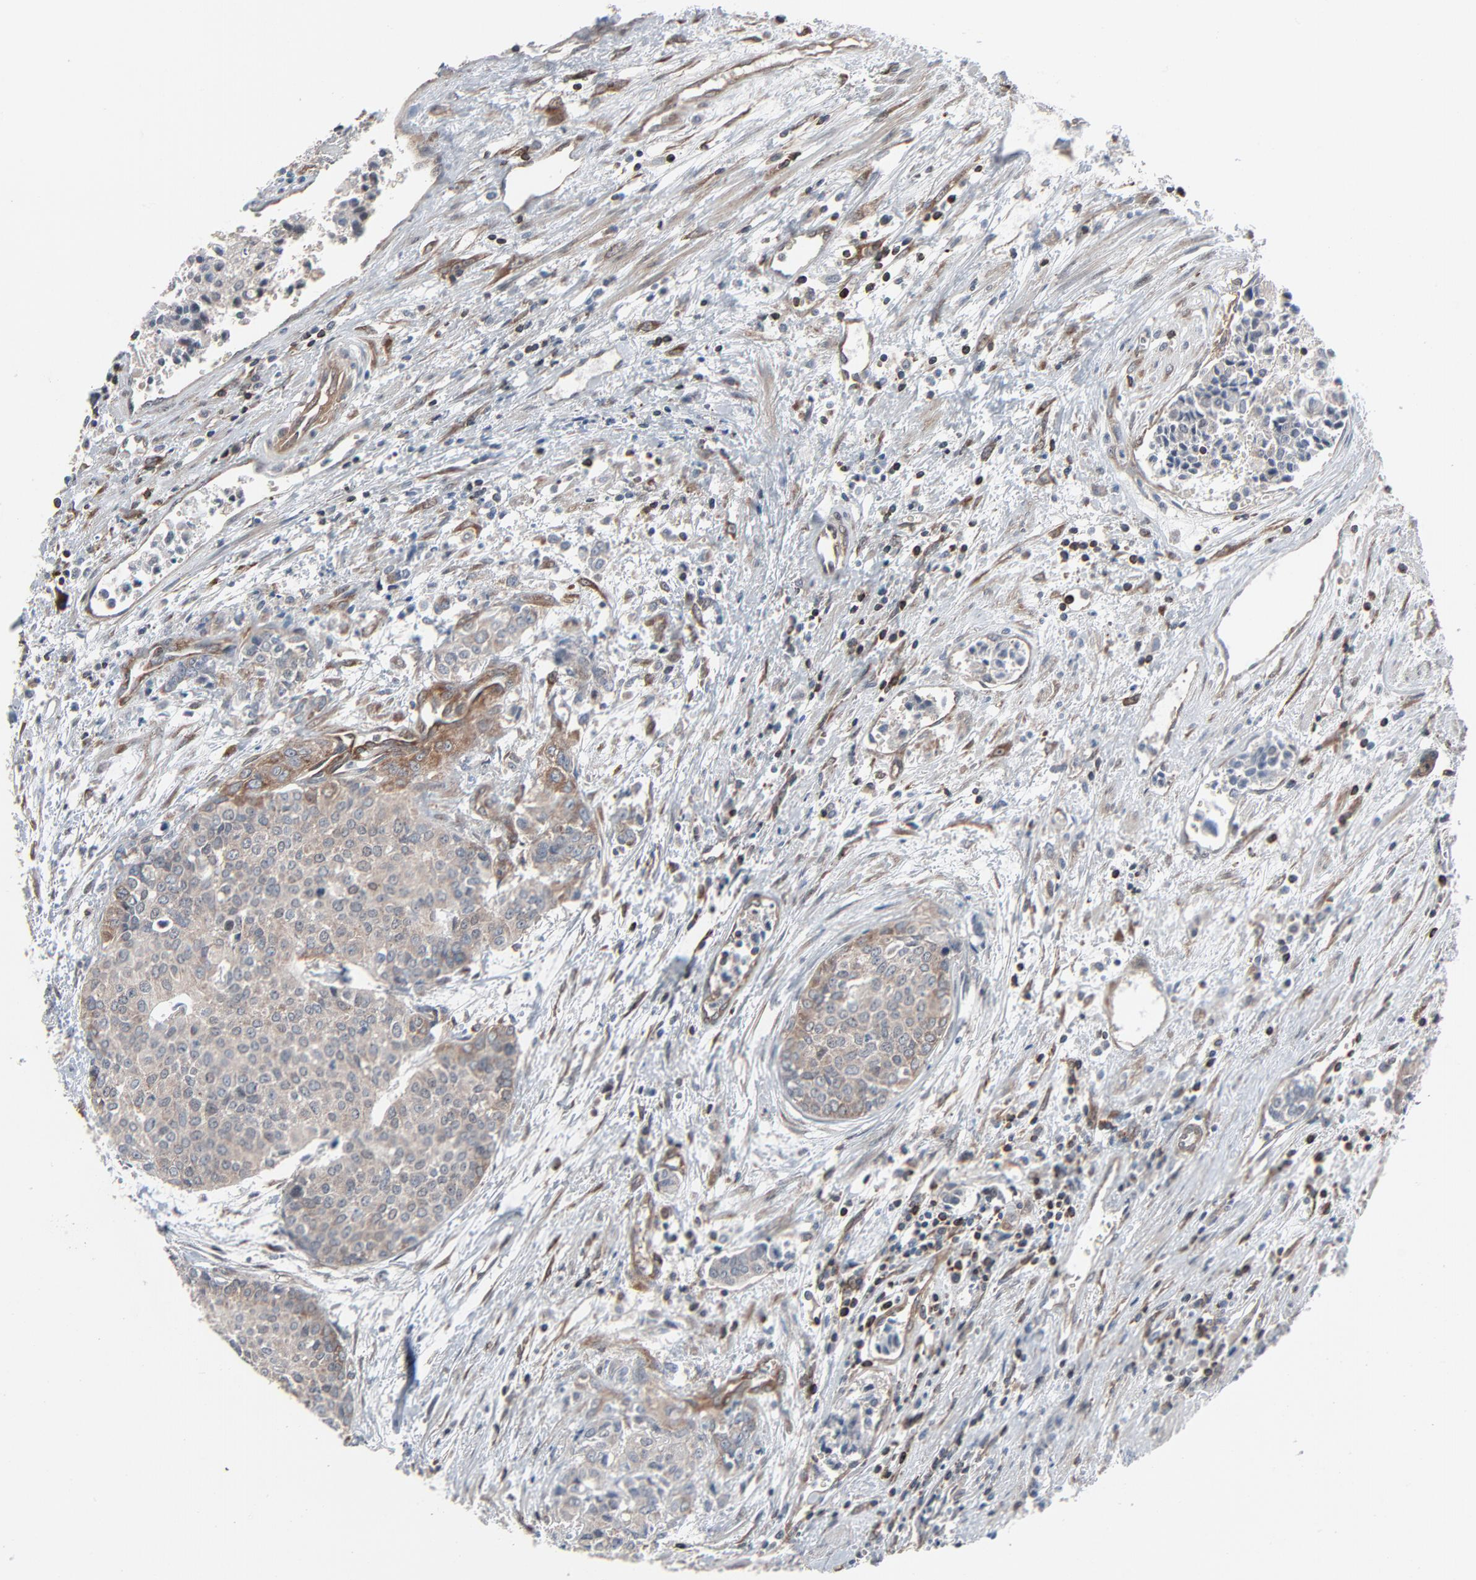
{"staining": {"intensity": "moderate", "quantity": "<25%", "location": "cytoplasmic/membranous"}, "tissue": "urothelial cancer", "cell_type": "Tumor cells", "image_type": "cancer", "snomed": [{"axis": "morphology", "description": "Urothelial carcinoma, Low grade"}, {"axis": "topography", "description": "Urinary bladder"}], "caption": "Immunohistochemistry image of human urothelial carcinoma (low-grade) stained for a protein (brown), which exhibits low levels of moderate cytoplasmic/membranous expression in approximately <25% of tumor cells.", "gene": "OPTN", "patient": {"sex": "female", "age": 73}}